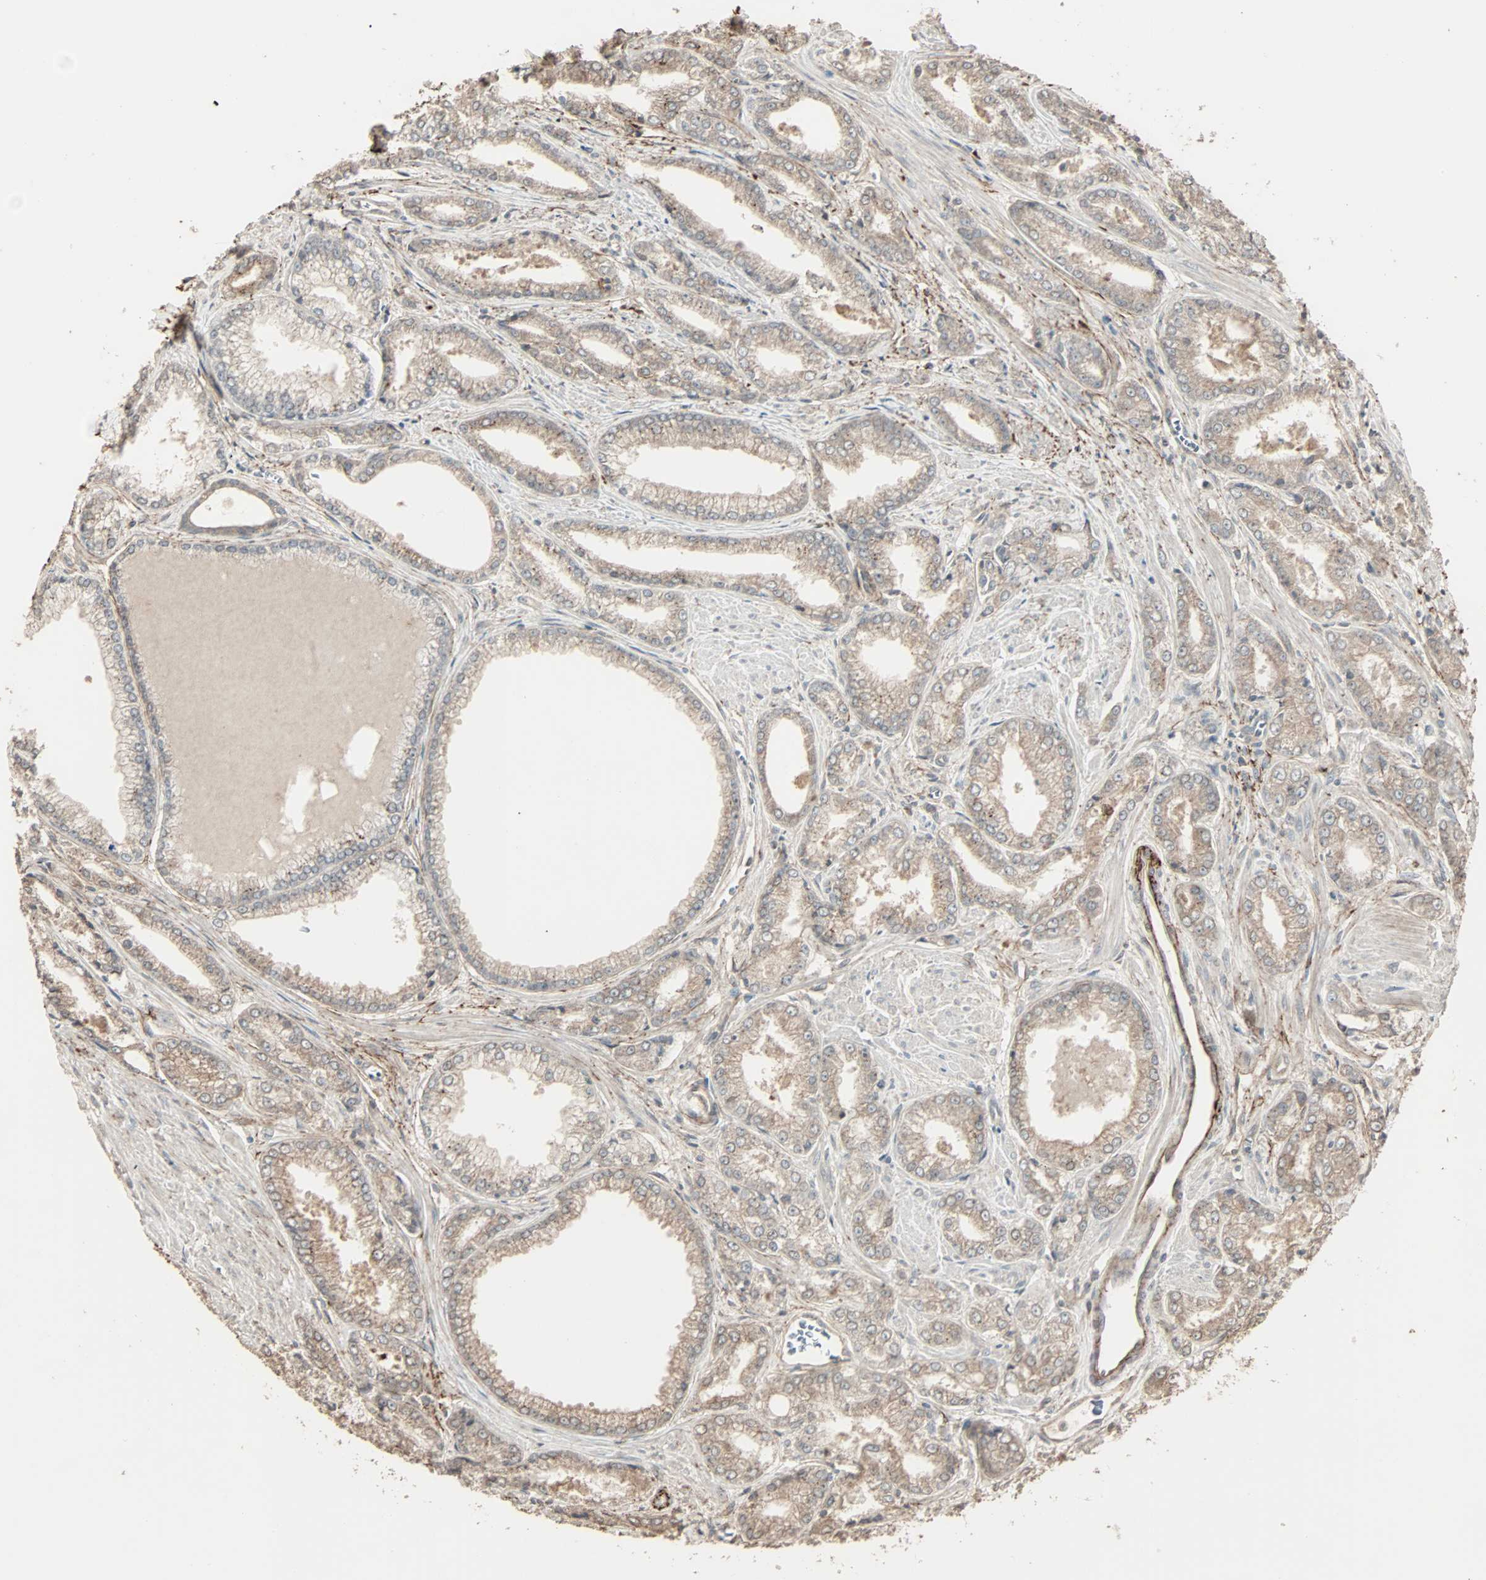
{"staining": {"intensity": "moderate", "quantity": ">75%", "location": "cytoplasmic/membranous"}, "tissue": "prostate cancer", "cell_type": "Tumor cells", "image_type": "cancer", "snomed": [{"axis": "morphology", "description": "Adenocarcinoma, Low grade"}, {"axis": "topography", "description": "Prostate"}], "caption": "The image demonstrates staining of prostate cancer (adenocarcinoma (low-grade)), revealing moderate cytoplasmic/membranous protein staining (brown color) within tumor cells.", "gene": "CALCRL", "patient": {"sex": "male", "age": 64}}